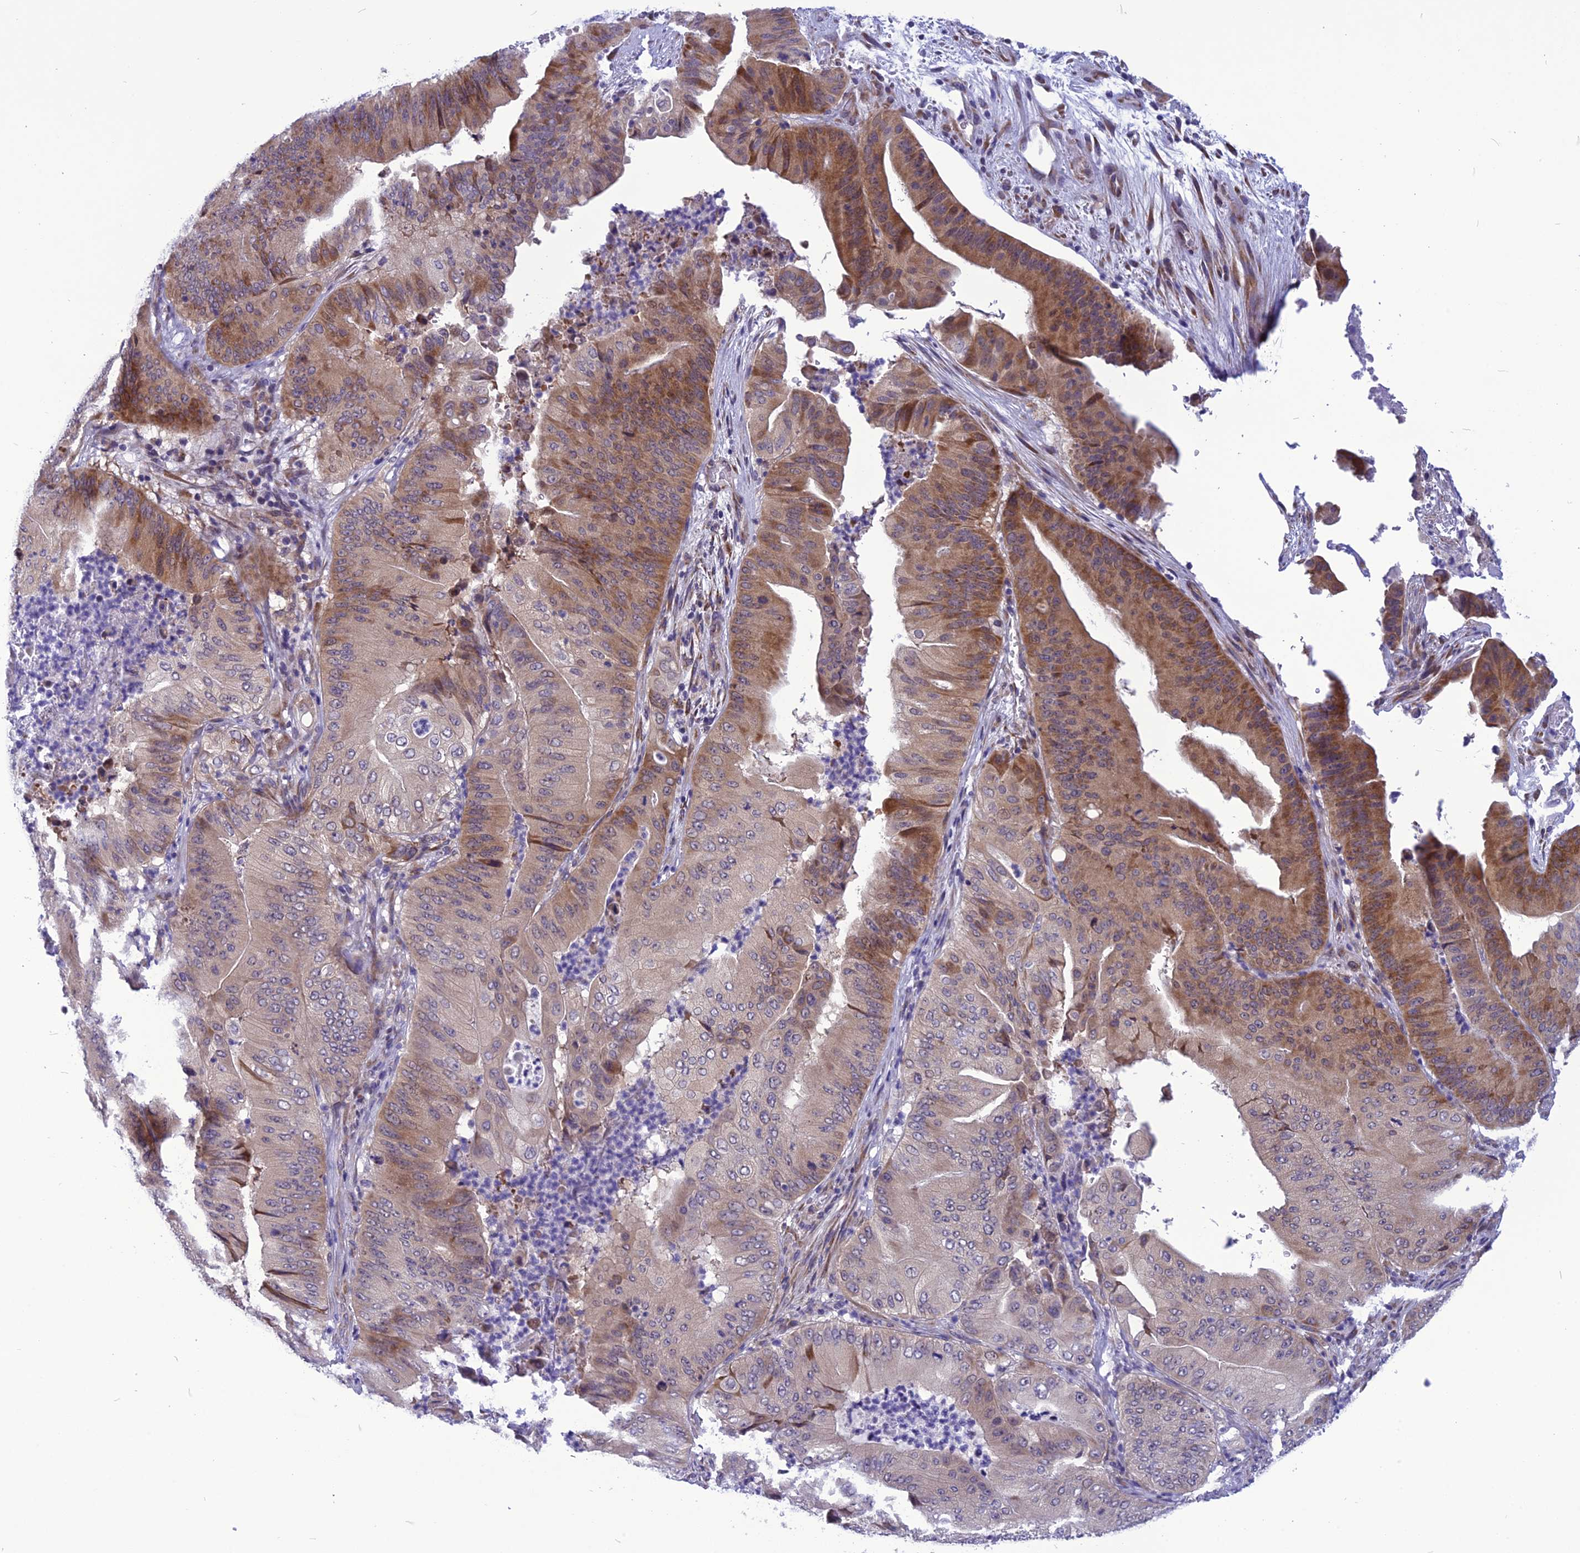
{"staining": {"intensity": "moderate", "quantity": "<25%", "location": "cytoplasmic/membranous"}, "tissue": "pancreatic cancer", "cell_type": "Tumor cells", "image_type": "cancer", "snomed": [{"axis": "morphology", "description": "Adenocarcinoma, NOS"}, {"axis": "topography", "description": "Pancreas"}], "caption": "Pancreatic cancer (adenocarcinoma) stained with immunohistochemistry exhibits moderate cytoplasmic/membranous staining in approximately <25% of tumor cells. The protein is stained brown, and the nuclei are stained in blue (DAB IHC with brightfield microscopy, high magnification).", "gene": "PSMF1", "patient": {"sex": "female", "age": 77}}